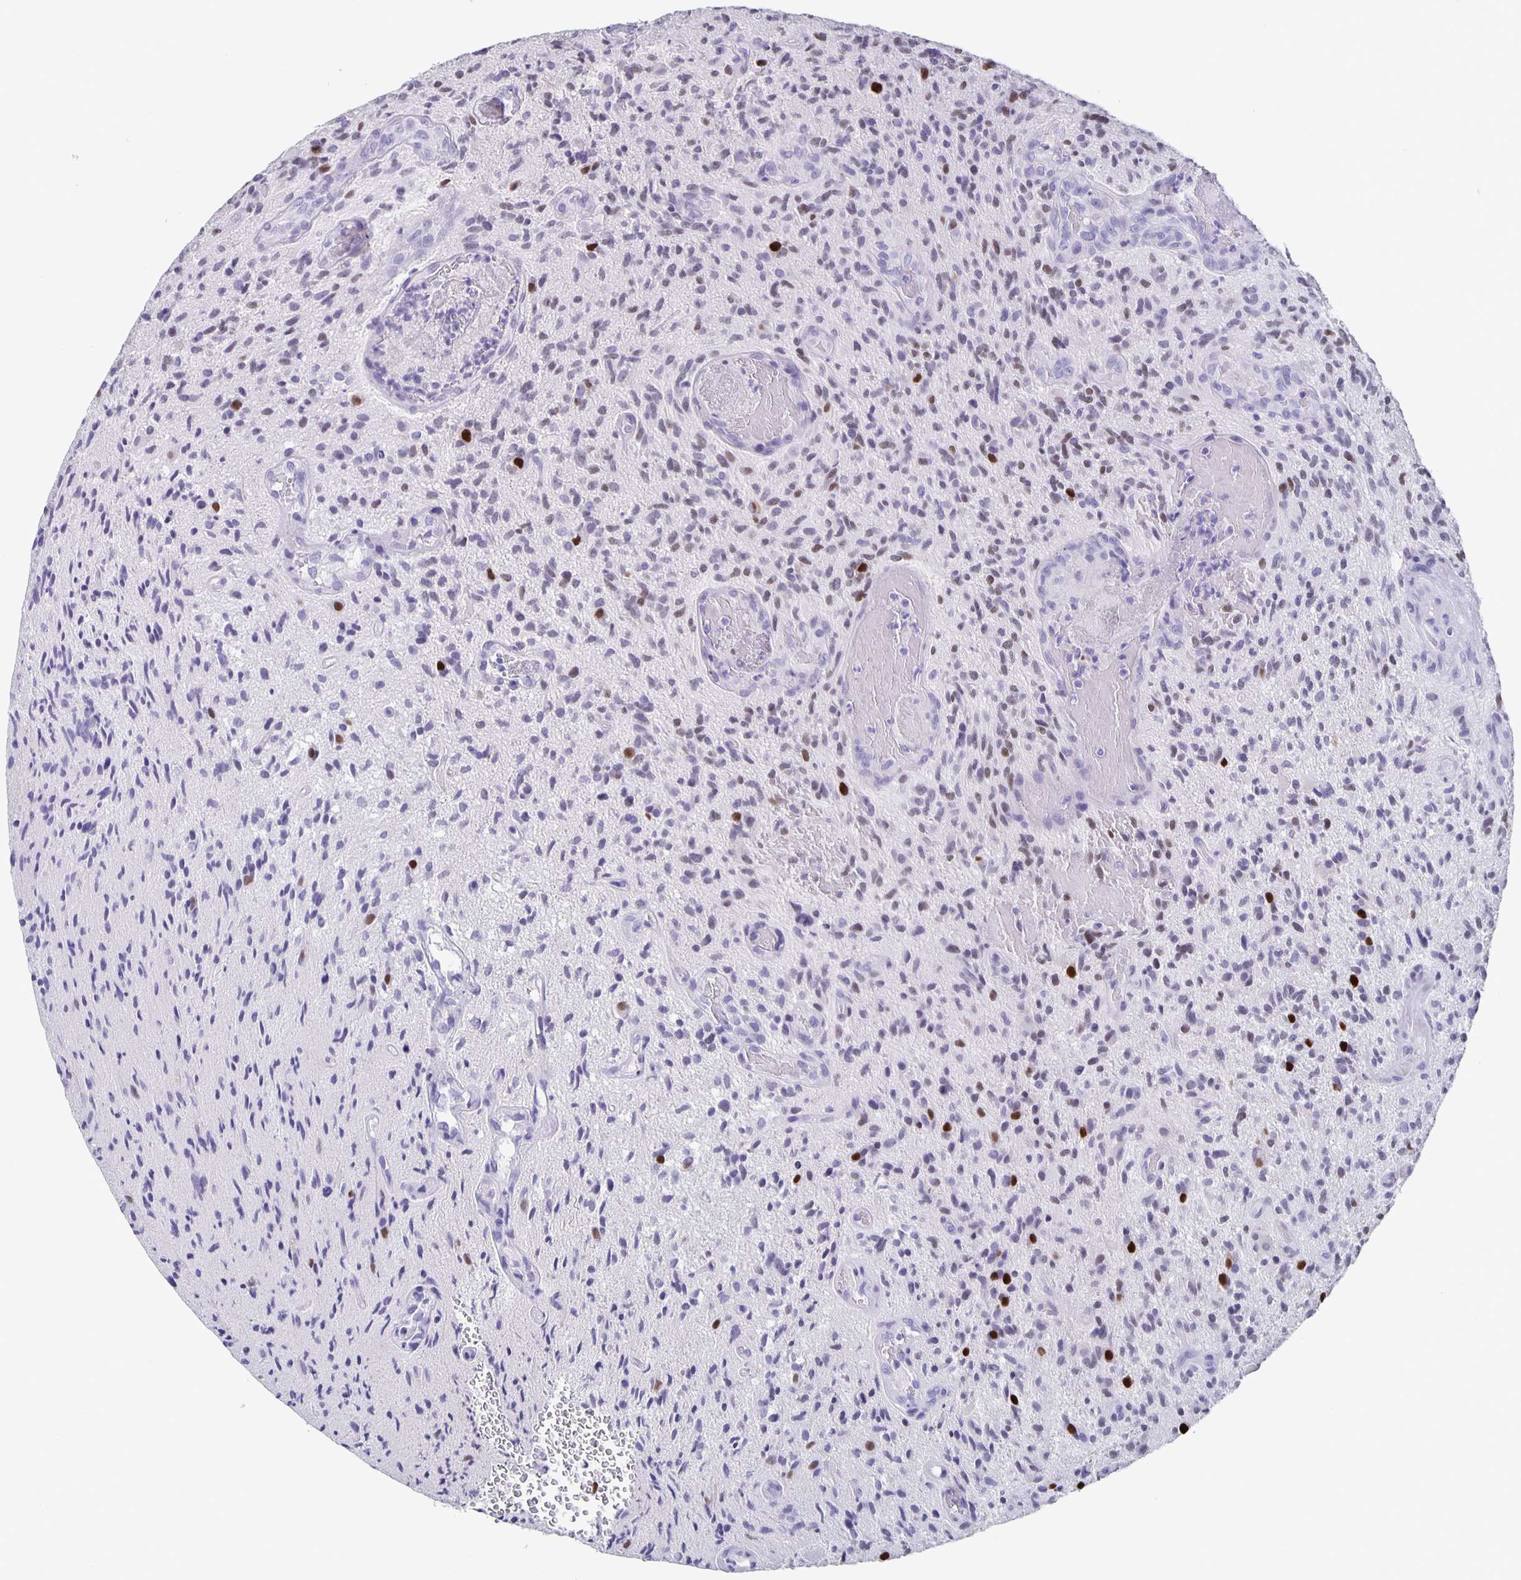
{"staining": {"intensity": "negative", "quantity": "none", "location": "none"}, "tissue": "glioma", "cell_type": "Tumor cells", "image_type": "cancer", "snomed": [{"axis": "morphology", "description": "Glioma, malignant, High grade"}, {"axis": "topography", "description": "Brain"}], "caption": "Immunohistochemistry image of human glioma stained for a protein (brown), which reveals no staining in tumor cells.", "gene": "SATB2", "patient": {"sex": "male", "age": 55}}